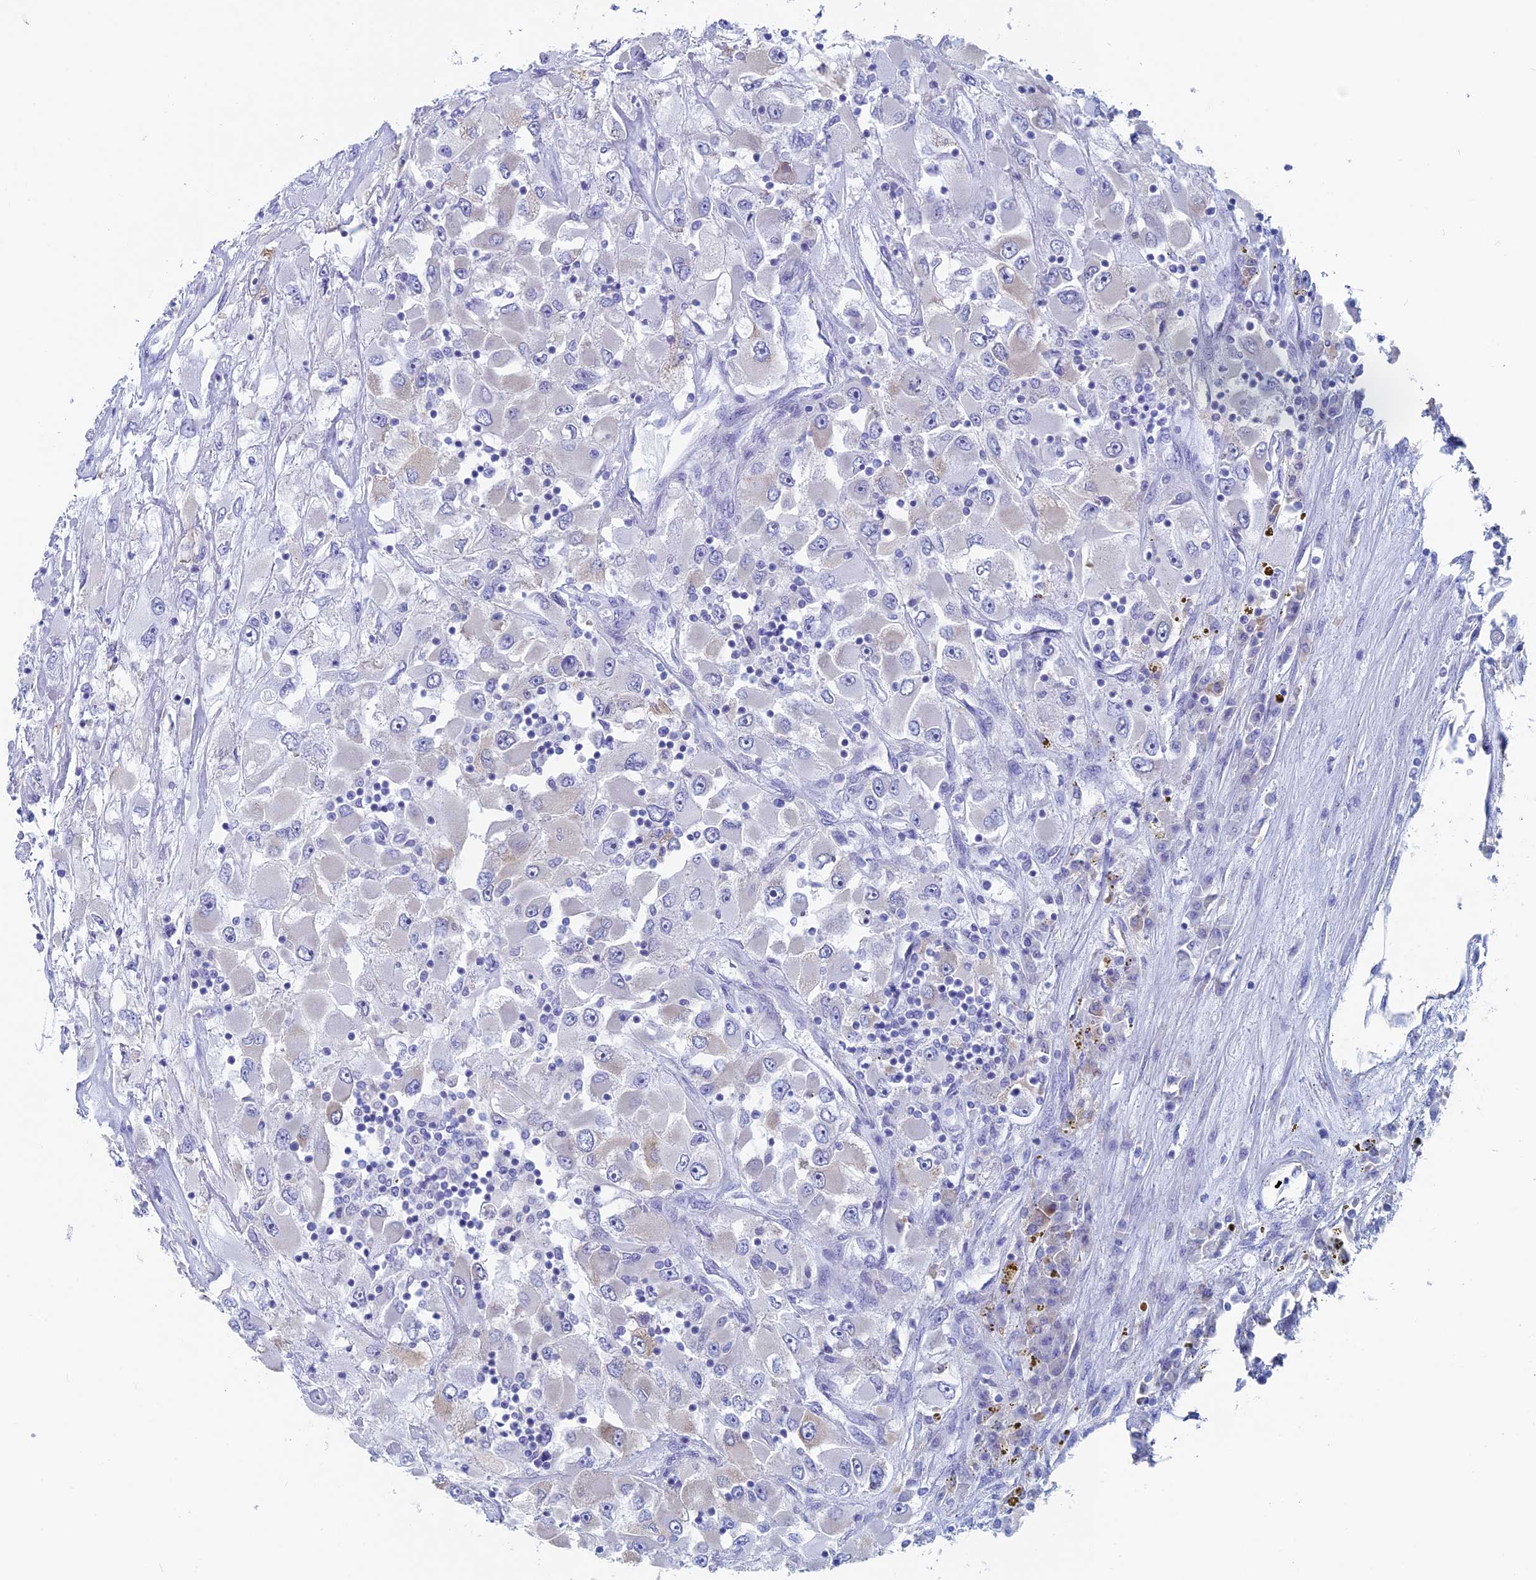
{"staining": {"intensity": "negative", "quantity": "none", "location": "none"}, "tissue": "renal cancer", "cell_type": "Tumor cells", "image_type": "cancer", "snomed": [{"axis": "morphology", "description": "Adenocarcinoma, NOS"}, {"axis": "topography", "description": "Kidney"}], "caption": "DAB immunohistochemical staining of human renal cancer displays no significant positivity in tumor cells.", "gene": "MAGEB6", "patient": {"sex": "female", "age": 52}}